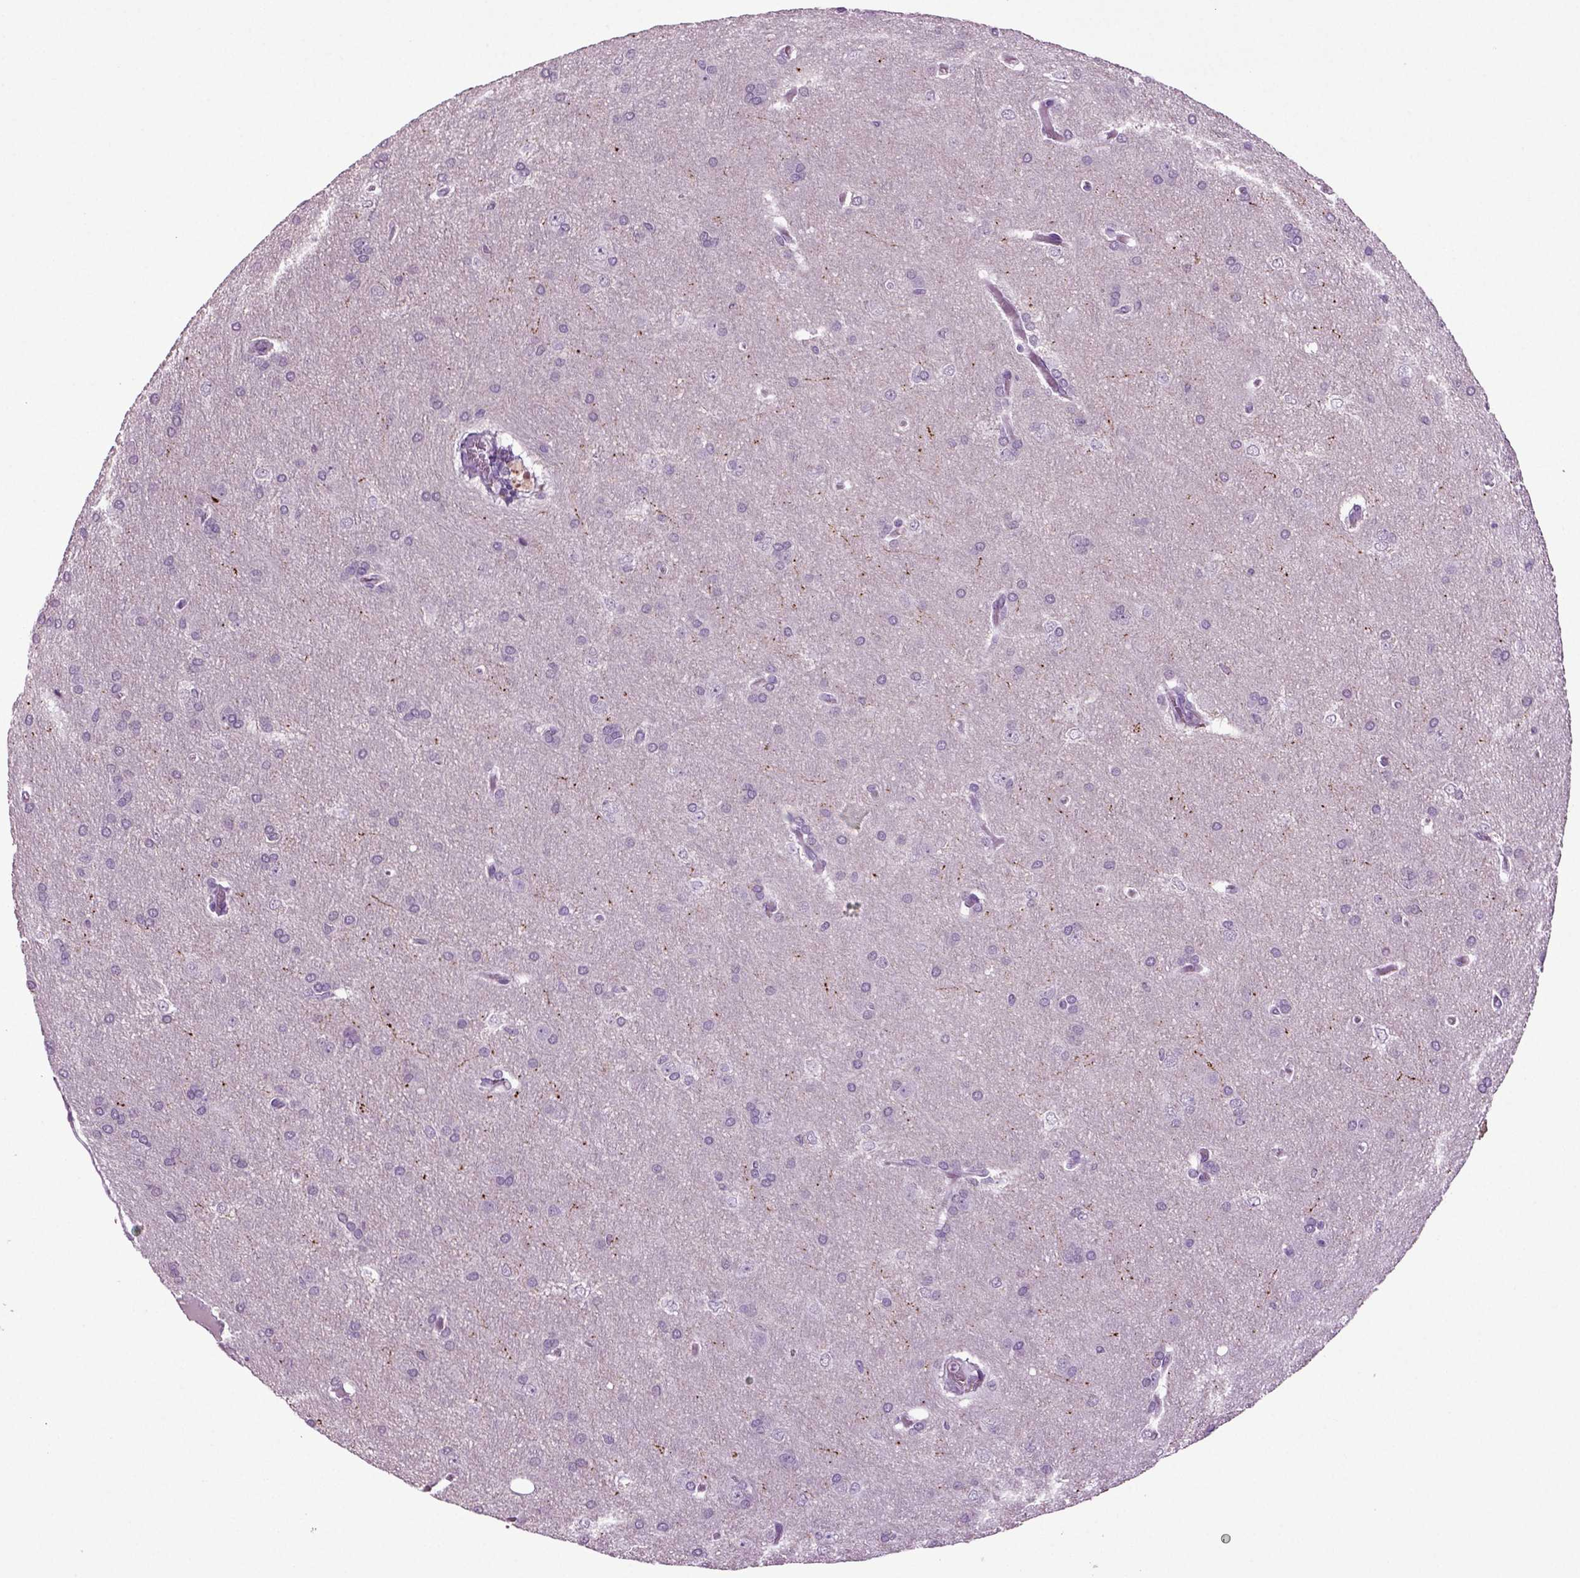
{"staining": {"intensity": "negative", "quantity": "none", "location": "none"}, "tissue": "glioma", "cell_type": "Tumor cells", "image_type": "cancer", "snomed": [{"axis": "morphology", "description": "Glioma, malignant, Low grade"}, {"axis": "topography", "description": "Brain"}], "caption": "This micrograph is of glioma stained with immunohistochemistry to label a protein in brown with the nuclei are counter-stained blue. There is no staining in tumor cells.", "gene": "SLC17A6", "patient": {"sex": "female", "age": 32}}